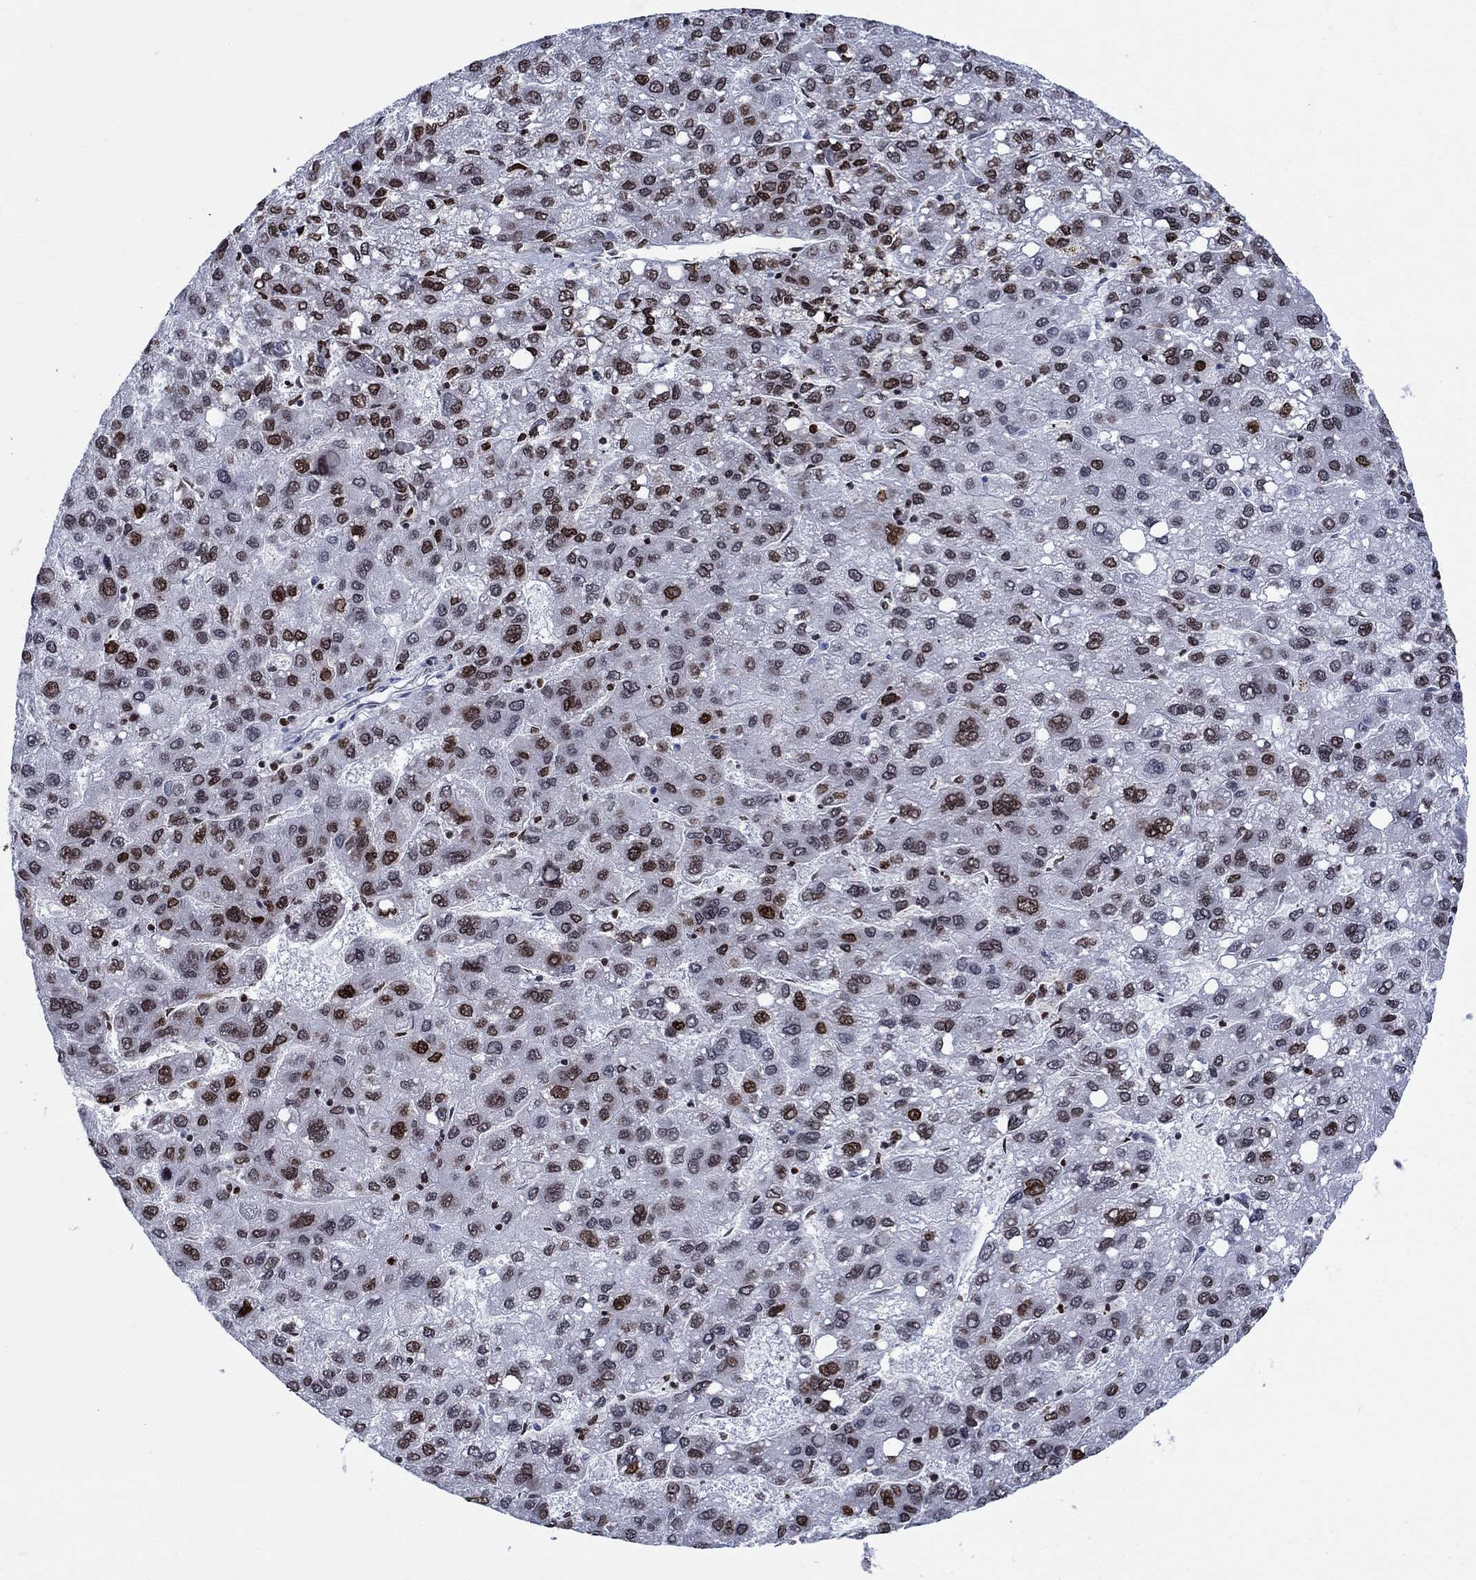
{"staining": {"intensity": "strong", "quantity": "<25%", "location": "nuclear"}, "tissue": "liver cancer", "cell_type": "Tumor cells", "image_type": "cancer", "snomed": [{"axis": "morphology", "description": "Carcinoma, Hepatocellular, NOS"}, {"axis": "topography", "description": "Liver"}], "caption": "This histopathology image demonstrates IHC staining of human hepatocellular carcinoma (liver), with medium strong nuclear positivity in about <25% of tumor cells.", "gene": "HMGA1", "patient": {"sex": "female", "age": 82}}